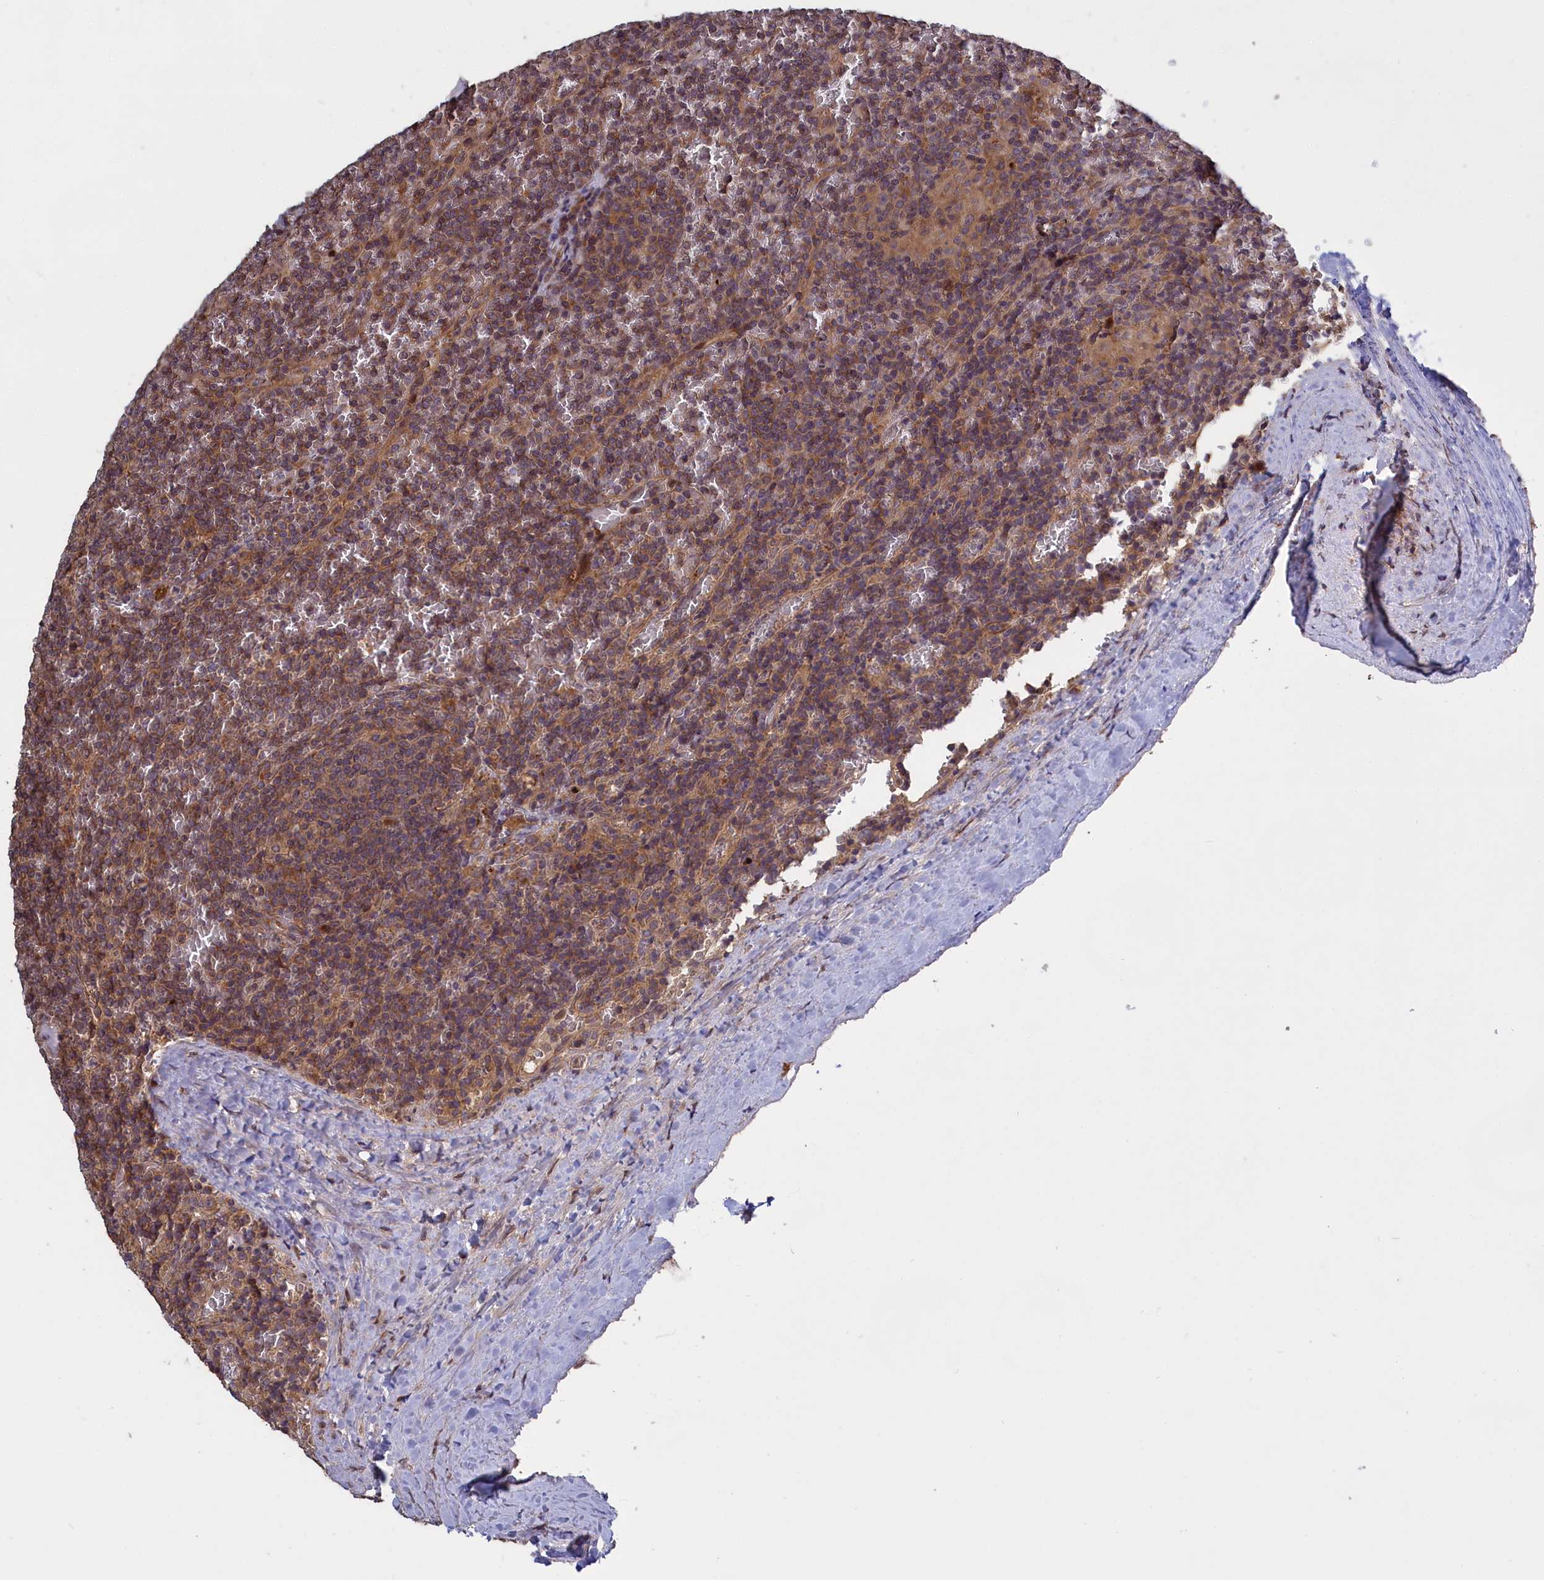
{"staining": {"intensity": "moderate", "quantity": ">75%", "location": "cytoplasmic/membranous"}, "tissue": "lymphoma", "cell_type": "Tumor cells", "image_type": "cancer", "snomed": [{"axis": "morphology", "description": "Malignant lymphoma, non-Hodgkin's type, Low grade"}, {"axis": "topography", "description": "Spleen"}], "caption": "Immunohistochemical staining of human malignant lymphoma, non-Hodgkin's type (low-grade) displays moderate cytoplasmic/membranous protein positivity in about >75% of tumor cells.", "gene": "DENND1B", "patient": {"sex": "female", "age": 19}}